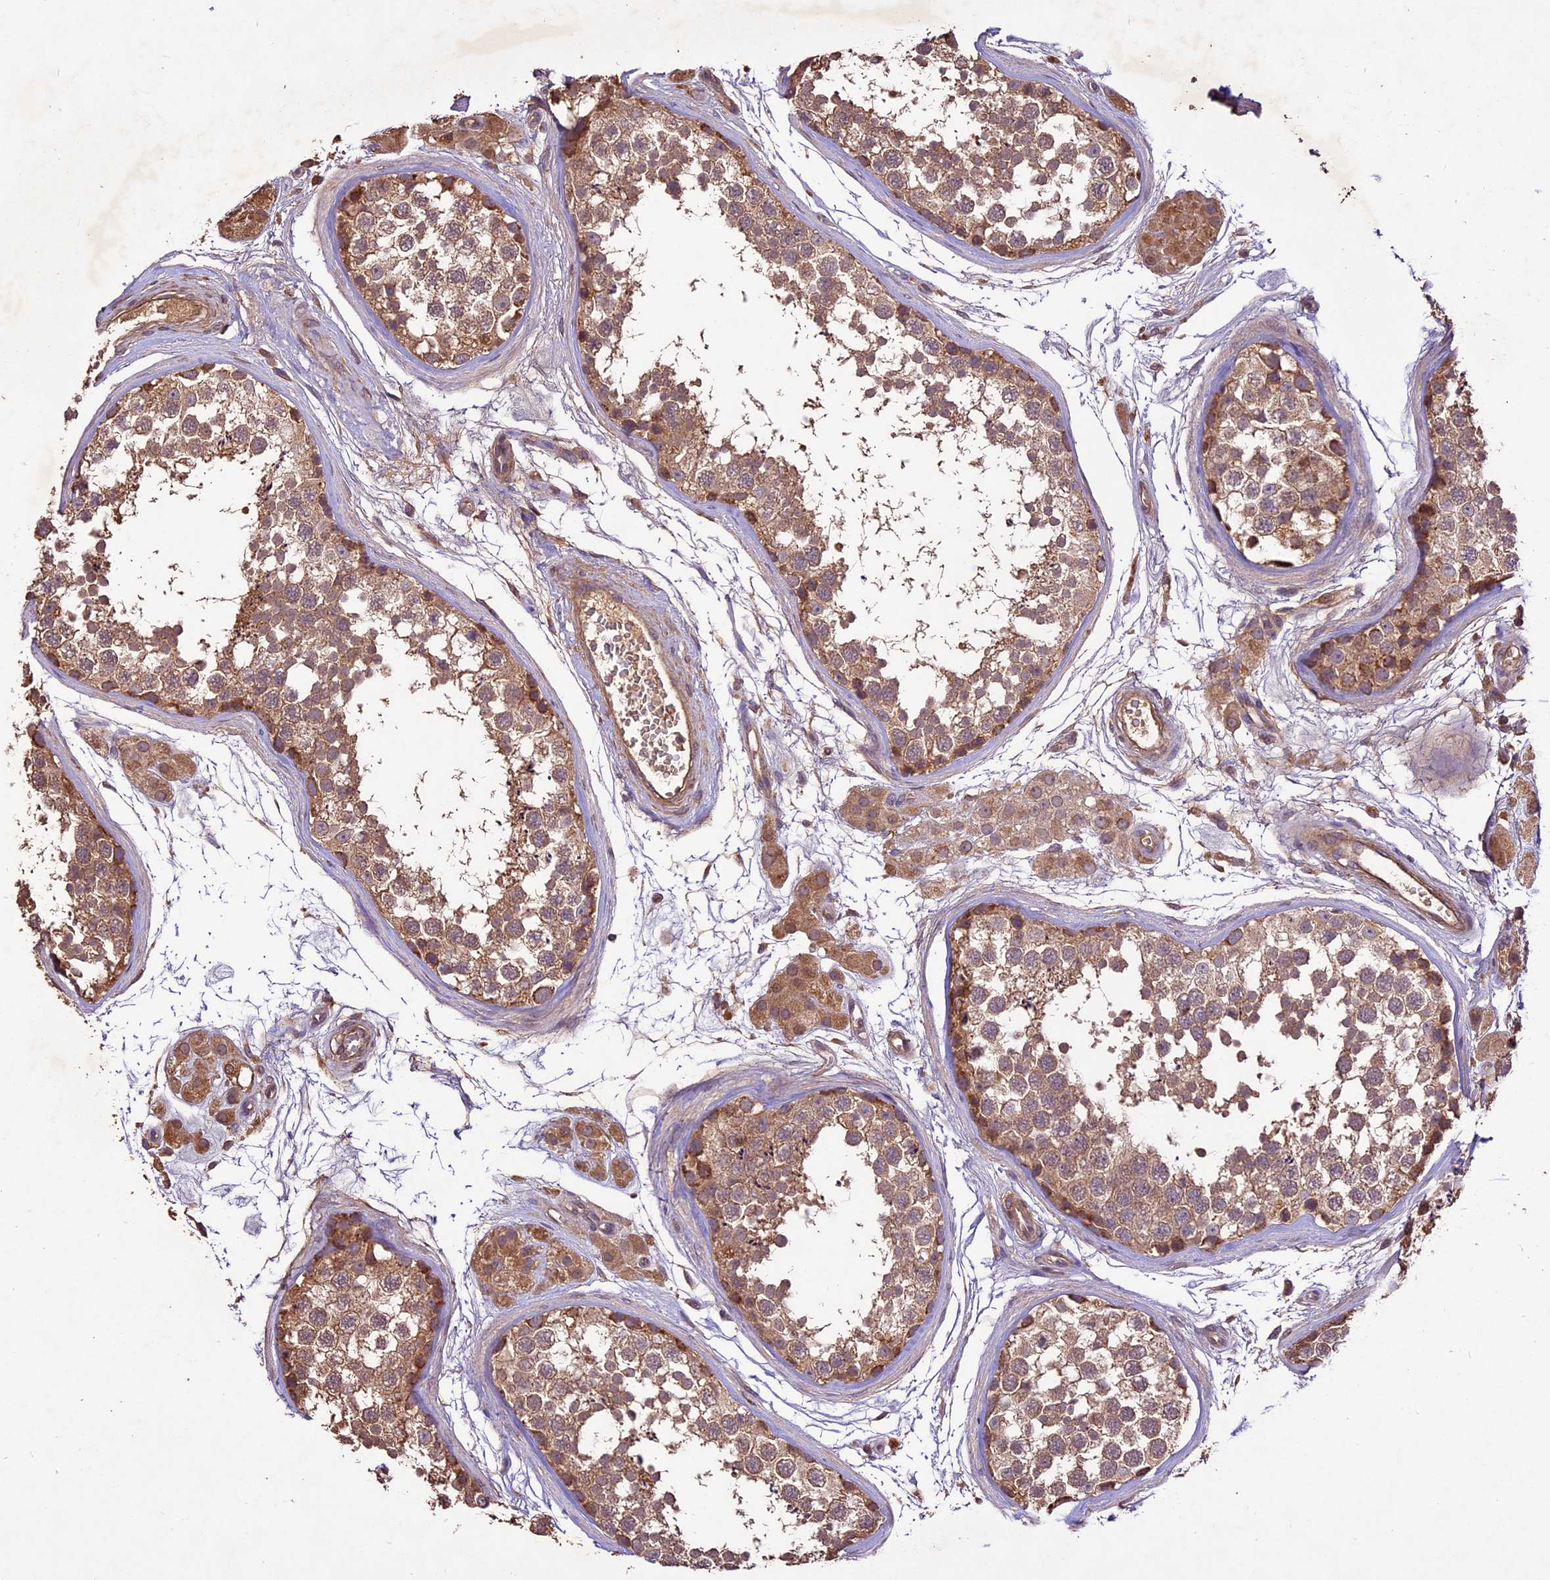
{"staining": {"intensity": "moderate", "quantity": ">75%", "location": "cytoplasmic/membranous"}, "tissue": "testis", "cell_type": "Cells in seminiferous ducts", "image_type": "normal", "snomed": [{"axis": "morphology", "description": "Normal tissue, NOS"}, {"axis": "topography", "description": "Testis"}], "caption": "Immunohistochemistry (IHC) (DAB) staining of normal human testis displays moderate cytoplasmic/membranous protein staining in approximately >75% of cells in seminiferous ducts.", "gene": "CRLF1", "patient": {"sex": "male", "age": 56}}